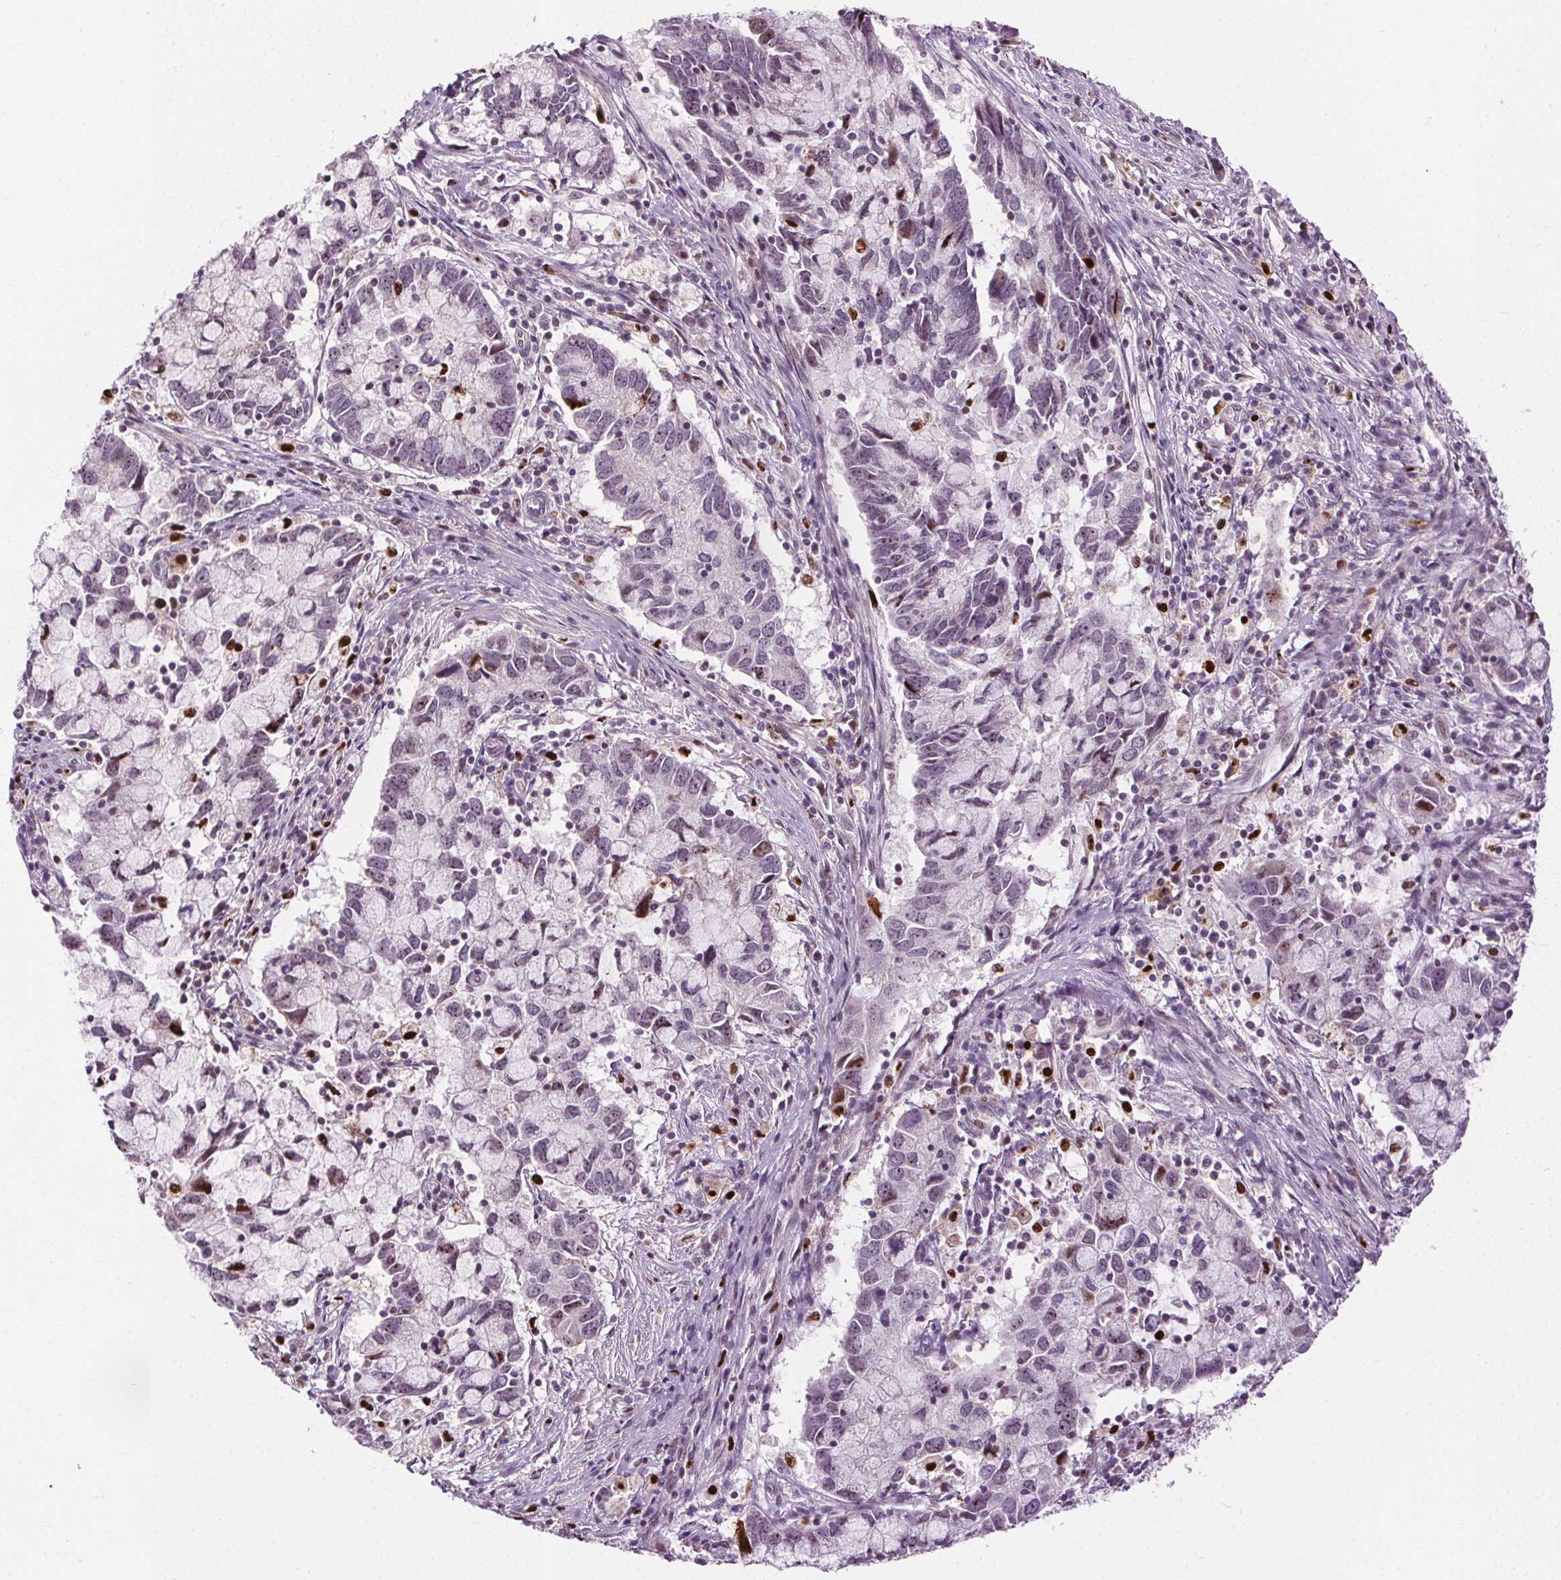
{"staining": {"intensity": "negative", "quantity": "none", "location": "none"}, "tissue": "cervical cancer", "cell_type": "Tumor cells", "image_type": "cancer", "snomed": [{"axis": "morphology", "description": "Adenocarcinoma, NOS"}, {"axis": "topography", "description": "Cervix"}], "caption": "DAB immunohistochemical staining of cervical cancer displays no significant positivity in tumor cells.", "gene": "CEBPA", "patient": {"sex": "female", "age": 40}}